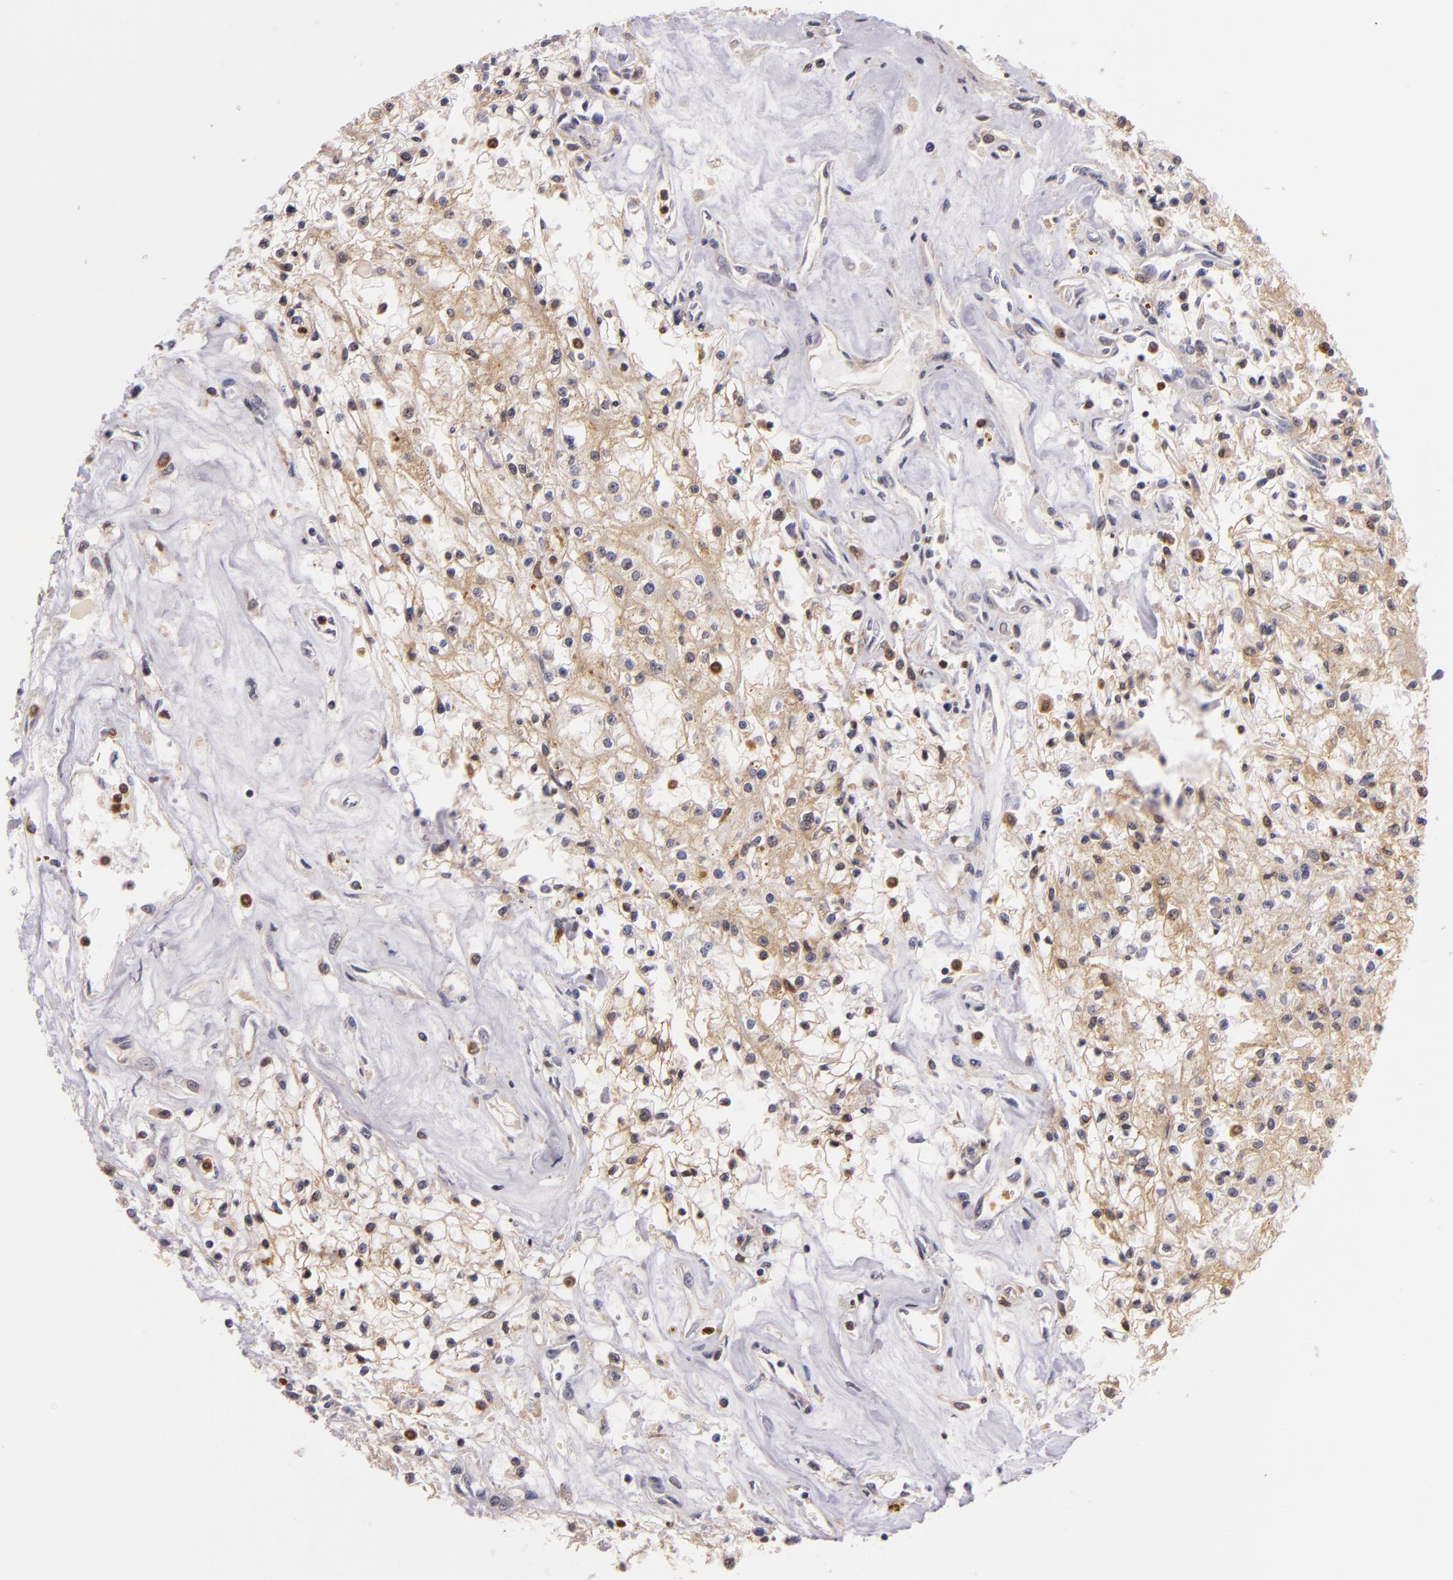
{"staining": {"intensity": "moderate", "quantity": ">75%", "location": "cytoplasmic/membranous"}, "tissue": "renal cancer", "cell_type": "Tumor cells", "image_type": "cancer", "snomed": [{"axis": "morphology", "description": "Adenocarcinoma, NOS"}, {"axis": "topography", "description": "Kidney"}], "caption": "Adenocarcinoma (renal) was stained to show a protein in brown. There is medium levels of moderate cytoplasmic/membranous staining in approximately >75% of tumor cells.", "gene": "TOM1", "patient": {"sex": "male", "age": 78}}